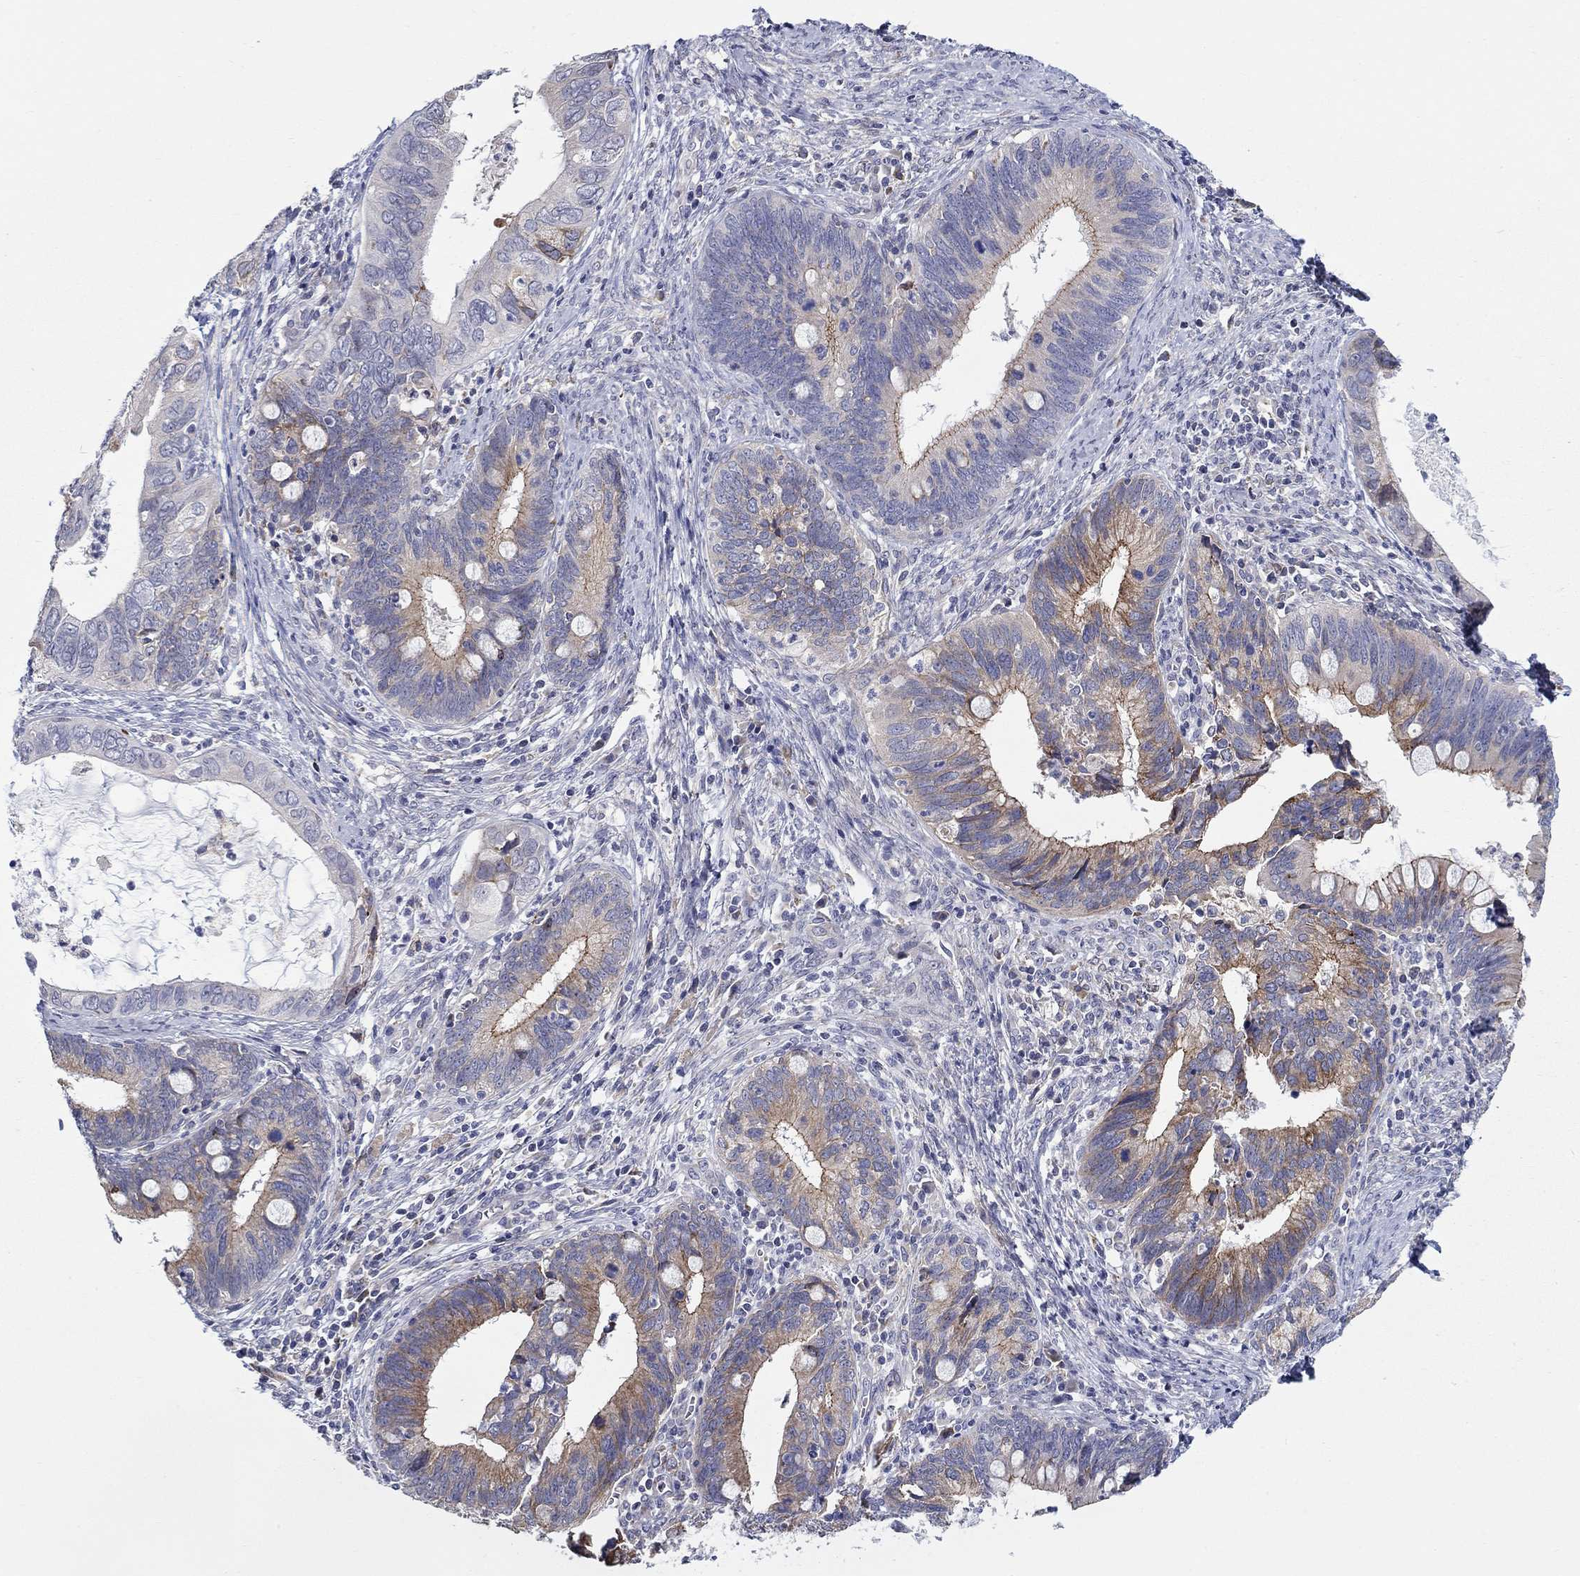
{"staining": {"intensity": "strong", "quantity": "<25%", "location": "cytoplasmic/membranous"}, "tissue": "cervical cancer", "cell_type": "Tumor cells", "image_type": "cancer", "snomed": [{"axis": "morphology", "description": "Adenocarcinoma, NOS"}, {"axis": "topography", "description": "Cervix"}], "caption": "Strong cytoplasmic/membranous staining for a protein is seen in about <25% of tumor cells of cervical cancer (adenocarcinoma) using immunohistochemistry (IHC).", "gene": "QRFPR", "patient": {"sex": "female", "age": 42}}